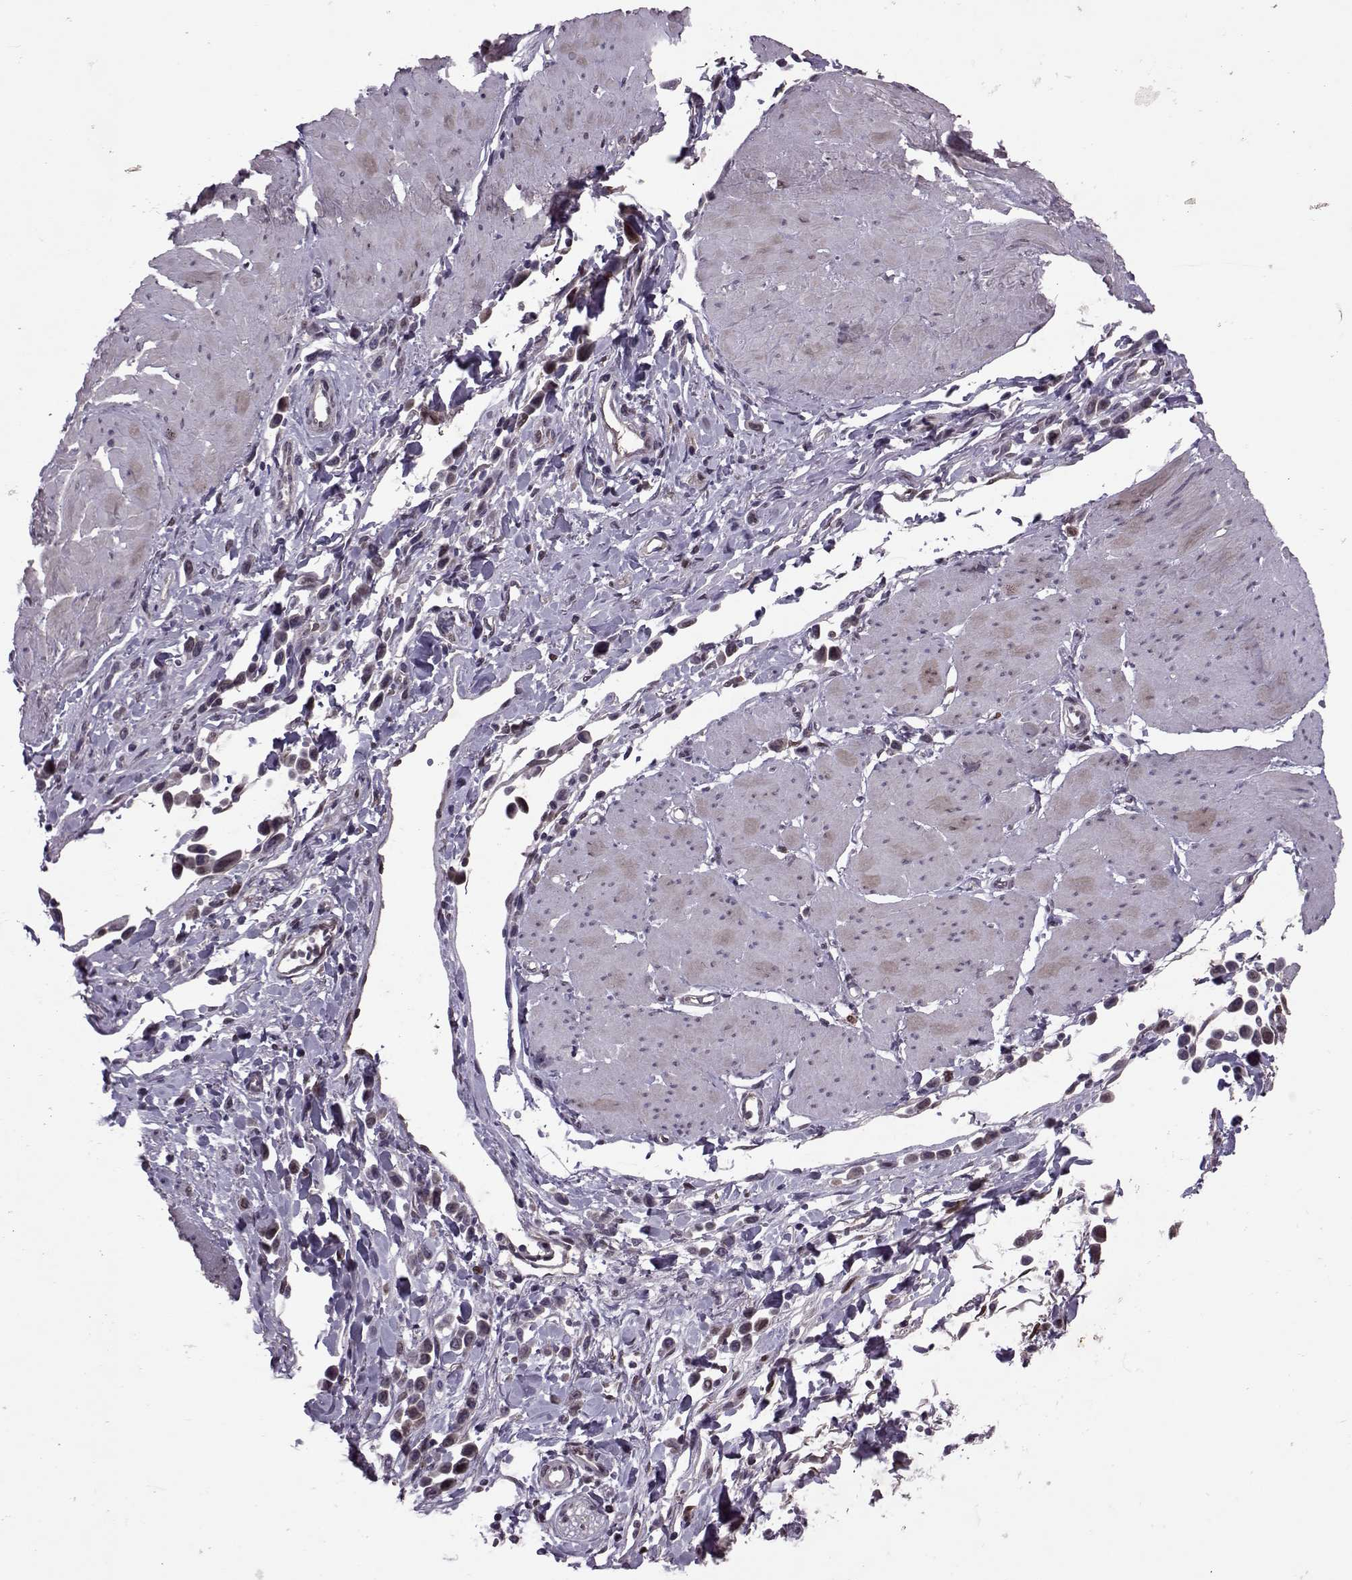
{"staining": {"intensity": "weak", "quantity": "25%-75%", "location": "nuclear"}, "tissue": "stomach cancer", "cell_type": "Tumor cells", "image_type": "cancer", "snomed": [{"axis": "morphology", "description": "Adenocarcinoma, NOS"}, {"axis": "topography", "description": "Stomach"}], "caption": "Stomach cancer (adenocarcinoma) stained for a protein (brown) reveals weak nuclear positive staining in approximately 25%-75% of tumor cells.", "gene": "CDK4", "patient": {"sex": "male", "age": 47}}